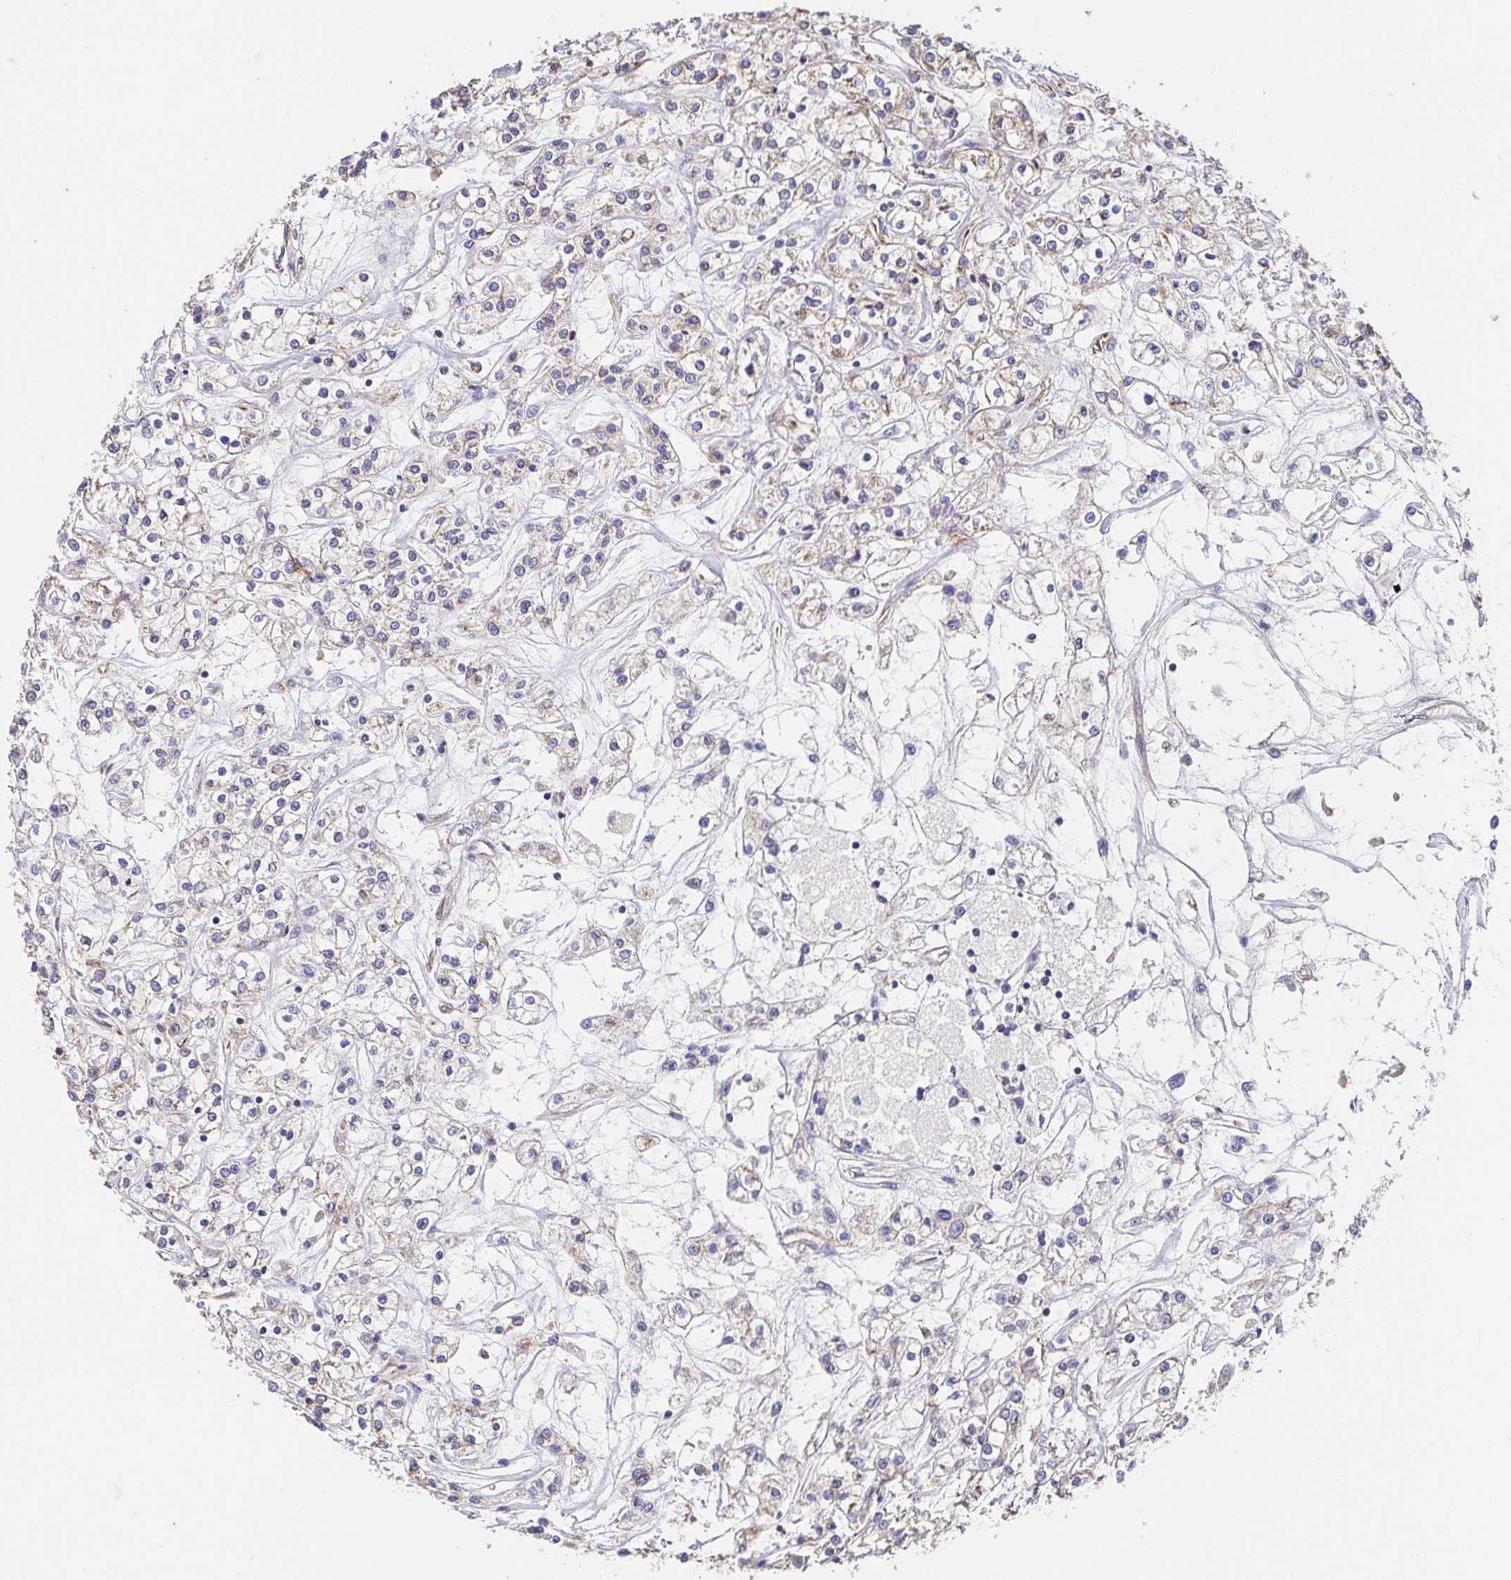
{"staining": {"intensity": "weak", "quantity": "25%-75%", "location": "cytoplasmic/membranous"}, "tissue": "renal cancer", "cell_type": "Tumor cells", "image_type": "cancer", "snomed": [{"axis": "morphology", "description": "Adenocarcinoma, NOS"}, {"axis": "topography", "description": "Kidney"}], "caption": "DAB (3,3'-diaminobenzidine) immunohistochemical staining of renal cancer (adenocarcinoma) reveals weak cytoplasmic/membranous protein positivity in about 25%-75% of tumor cells.", "gene": "APBB1", "patient": {"sex": "female", "age": 59}}